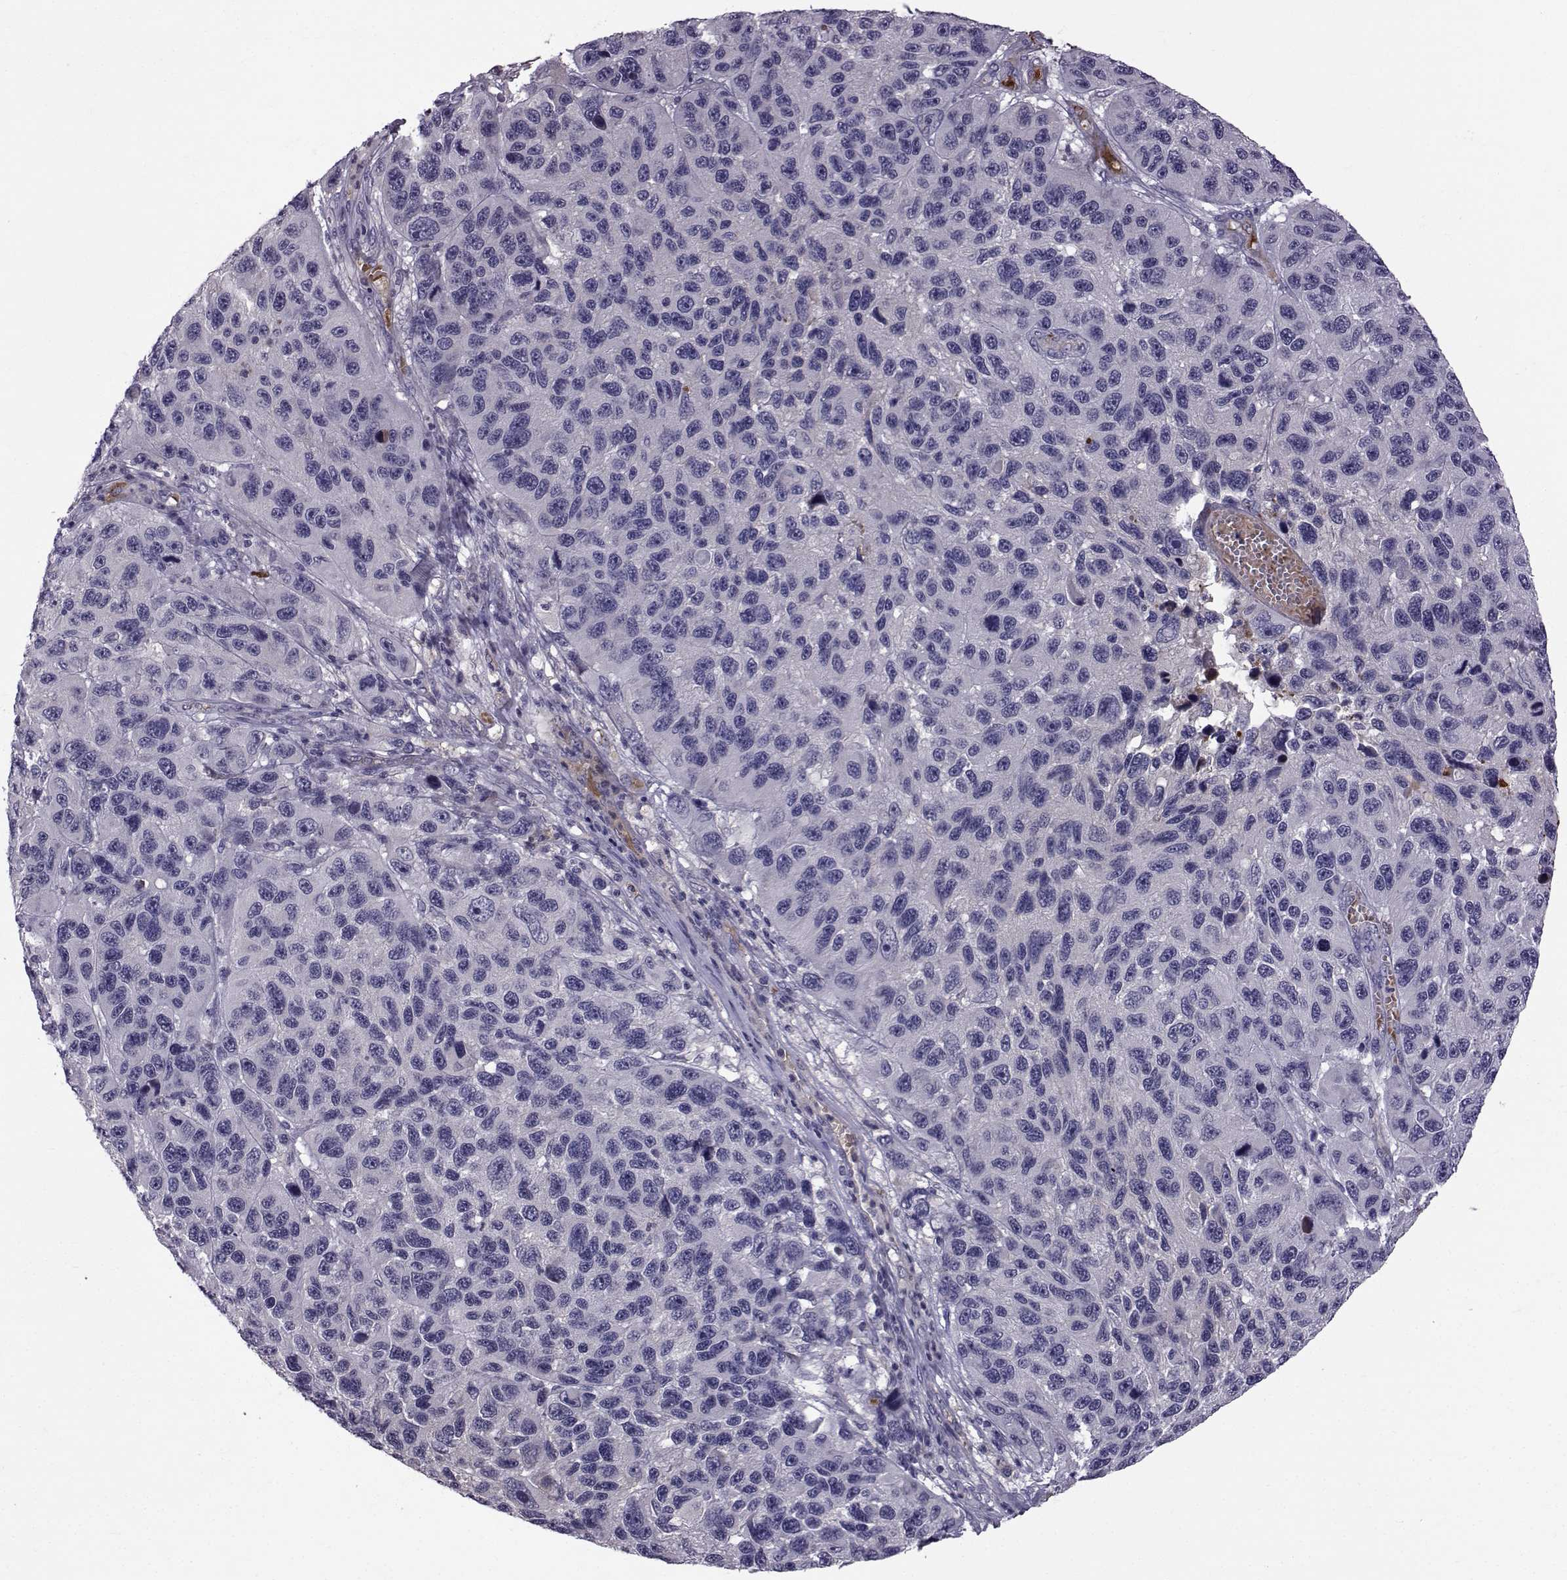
{"staining": {"intensity": "negative", "quantity": "none", "location": "none"}, "tissue": "melanoma", "cell_type": "Tumor cells", "image_type": "cancer", "snomed": [{"axis": "morphology", "description": "Malignant melanoma, NOS"}, {"axis": "topography", "description": "Skin"}], "caption": "Malignant melanoma stained for a protein using immunohistochemistry (IHC) shows no expression tumor cells.", "gene": "TNFRSF11B", "patient": {"sex": "male", "age": 53}}